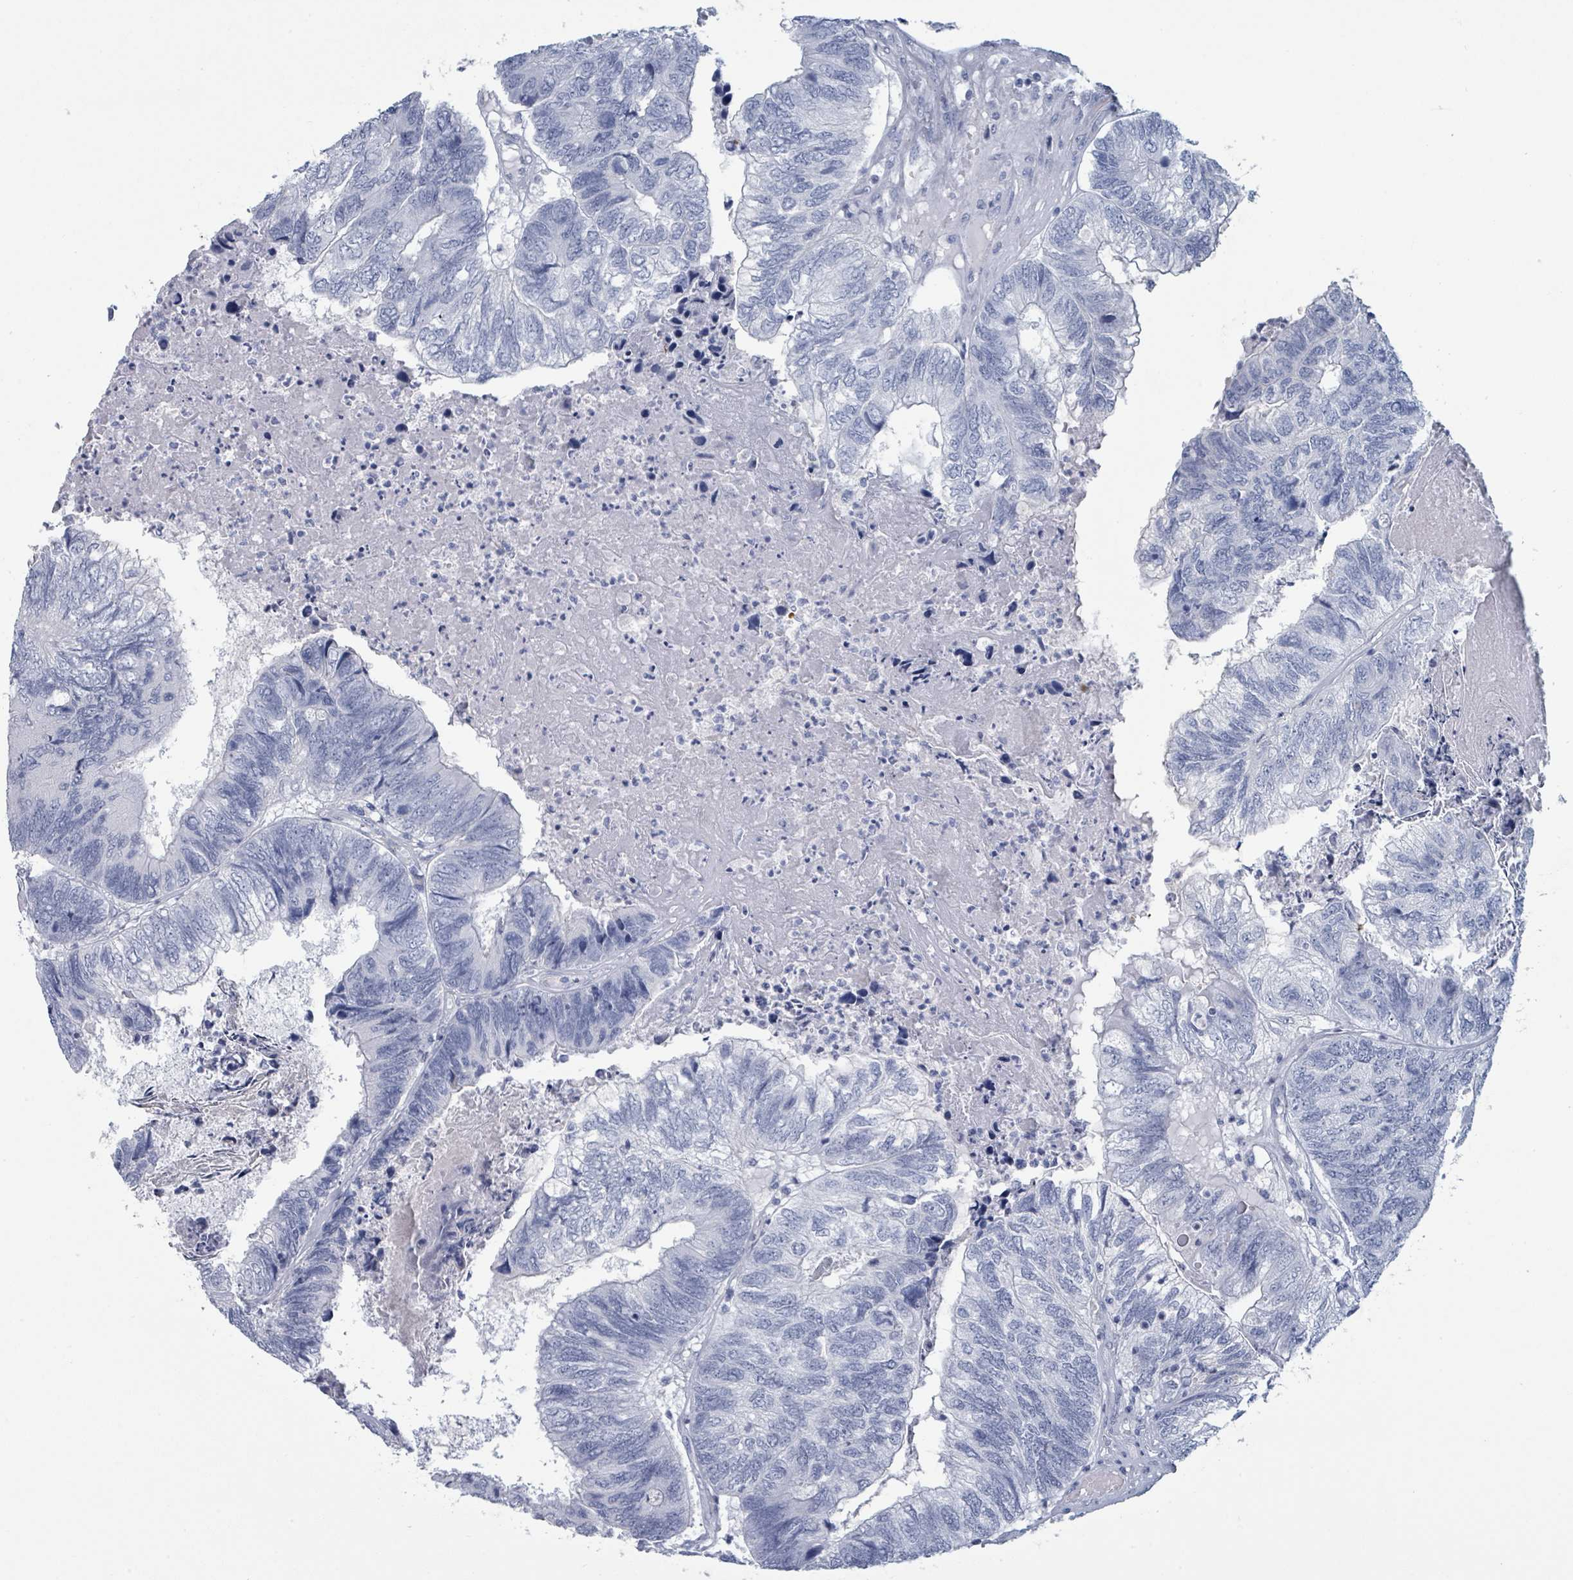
{"staining": {"intensity": "negative", "quantity": "none", "location": "none"}, "tissue": "colorectal cancer", "cell_type": "Tumor cells", "image_type": "cancer", "snomed": [{"axis": "morphology", "description": "Adenocarcinoma, NOS"}, {"axis": "topography", "description": "Colon"}], "caption": "A photomicrograph of colorectal adenocarcinoma stained for a protein displays no brown staining in tumor cells.", "gene": "VPS13D", "patient": {"sex": "female", "age": 67}}